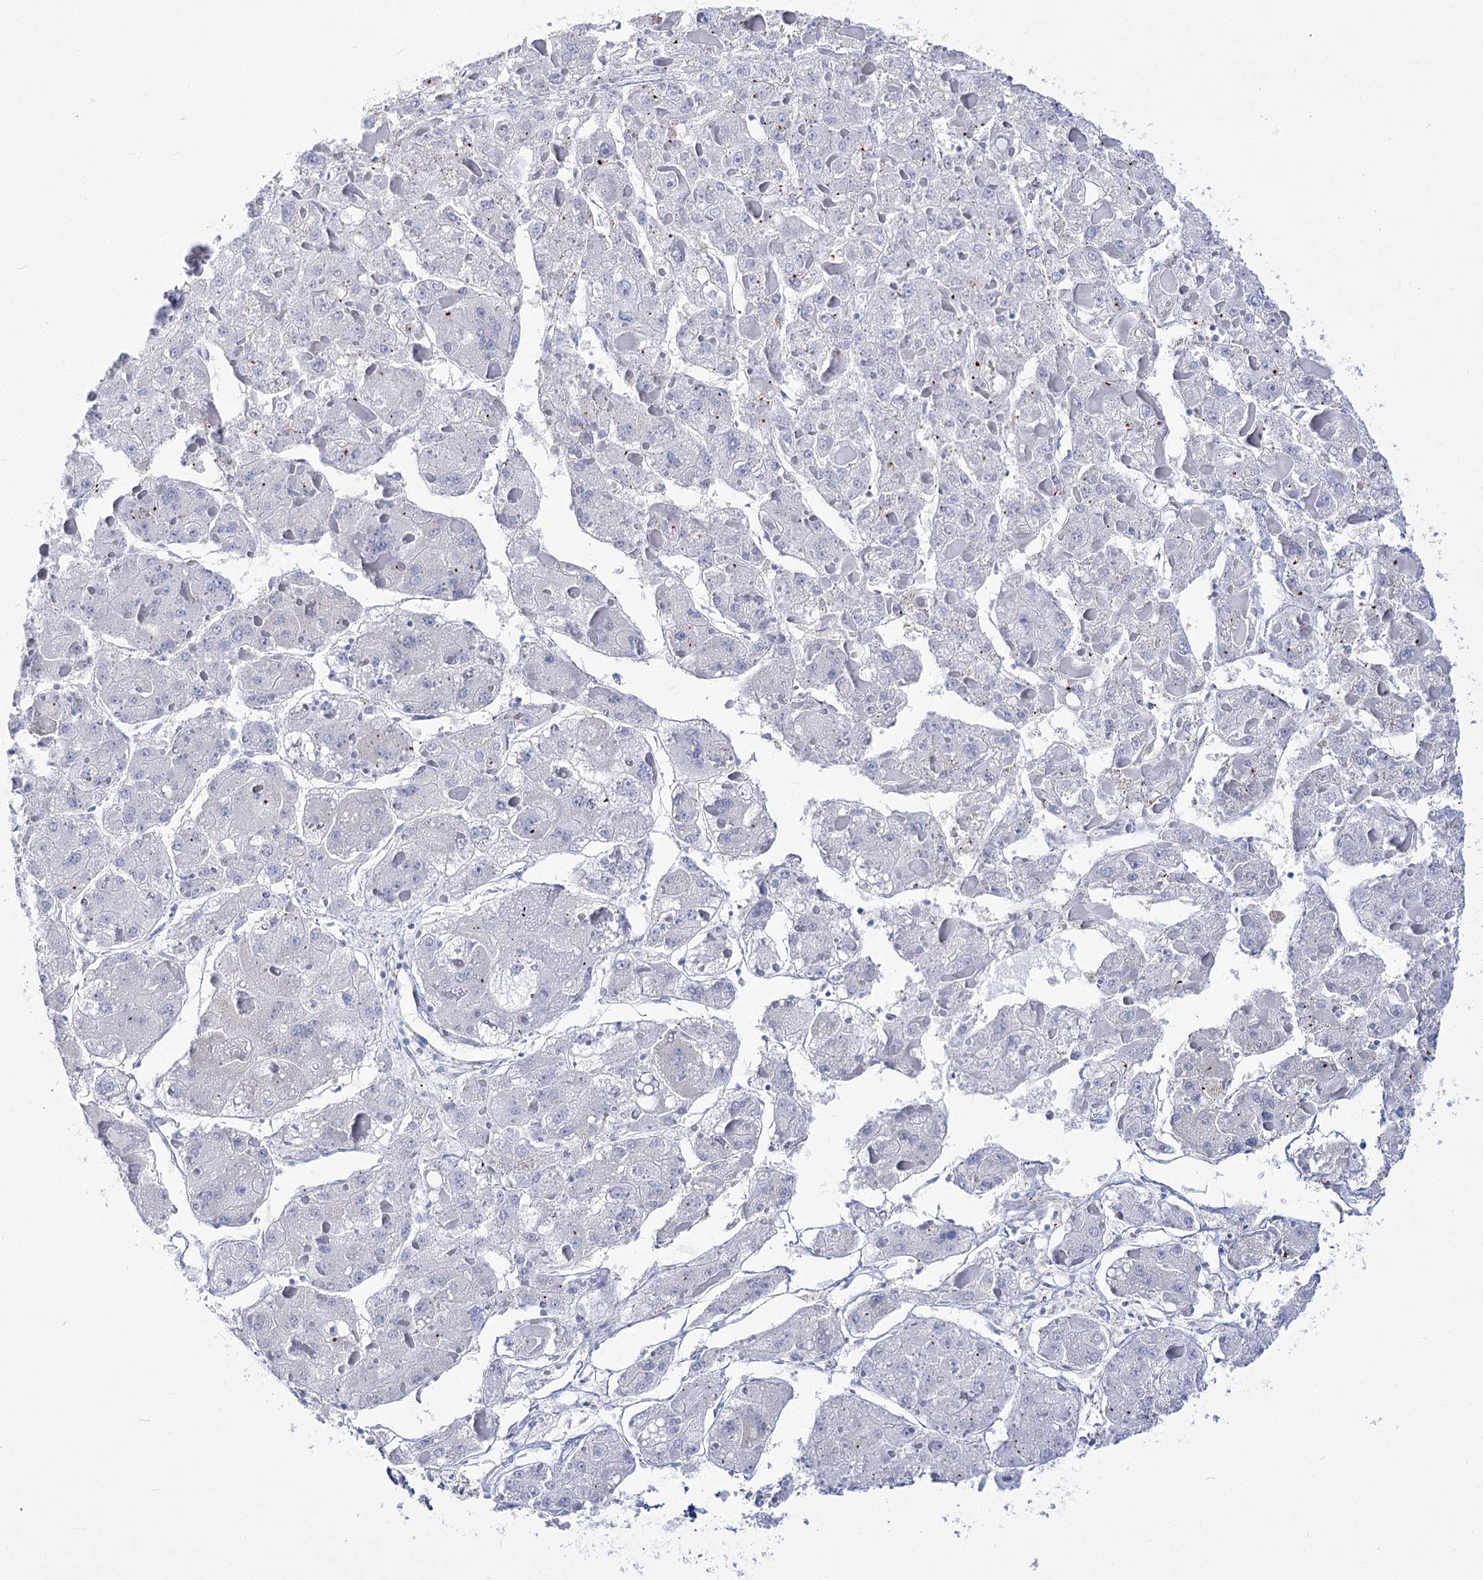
{"staining": {"intensity": "negative", "quantity": "none", "location": "none"}, "tissue": "liver cancer", "cell_type": "Tumor cells", "image_type": "cancer", "snomed": [{"axis": "morphology", "description": "Carcinoma, Hepatocellular, NOS"}, {"axis": "topography", "description": "Liver"}], "caption": "This is an immunohistochemistry image of hepatocellular carcinoma (liver). There is no staining in tumor cells.", "gene": "ATP10B", "patient": {"sex": "female", "age": 73}}